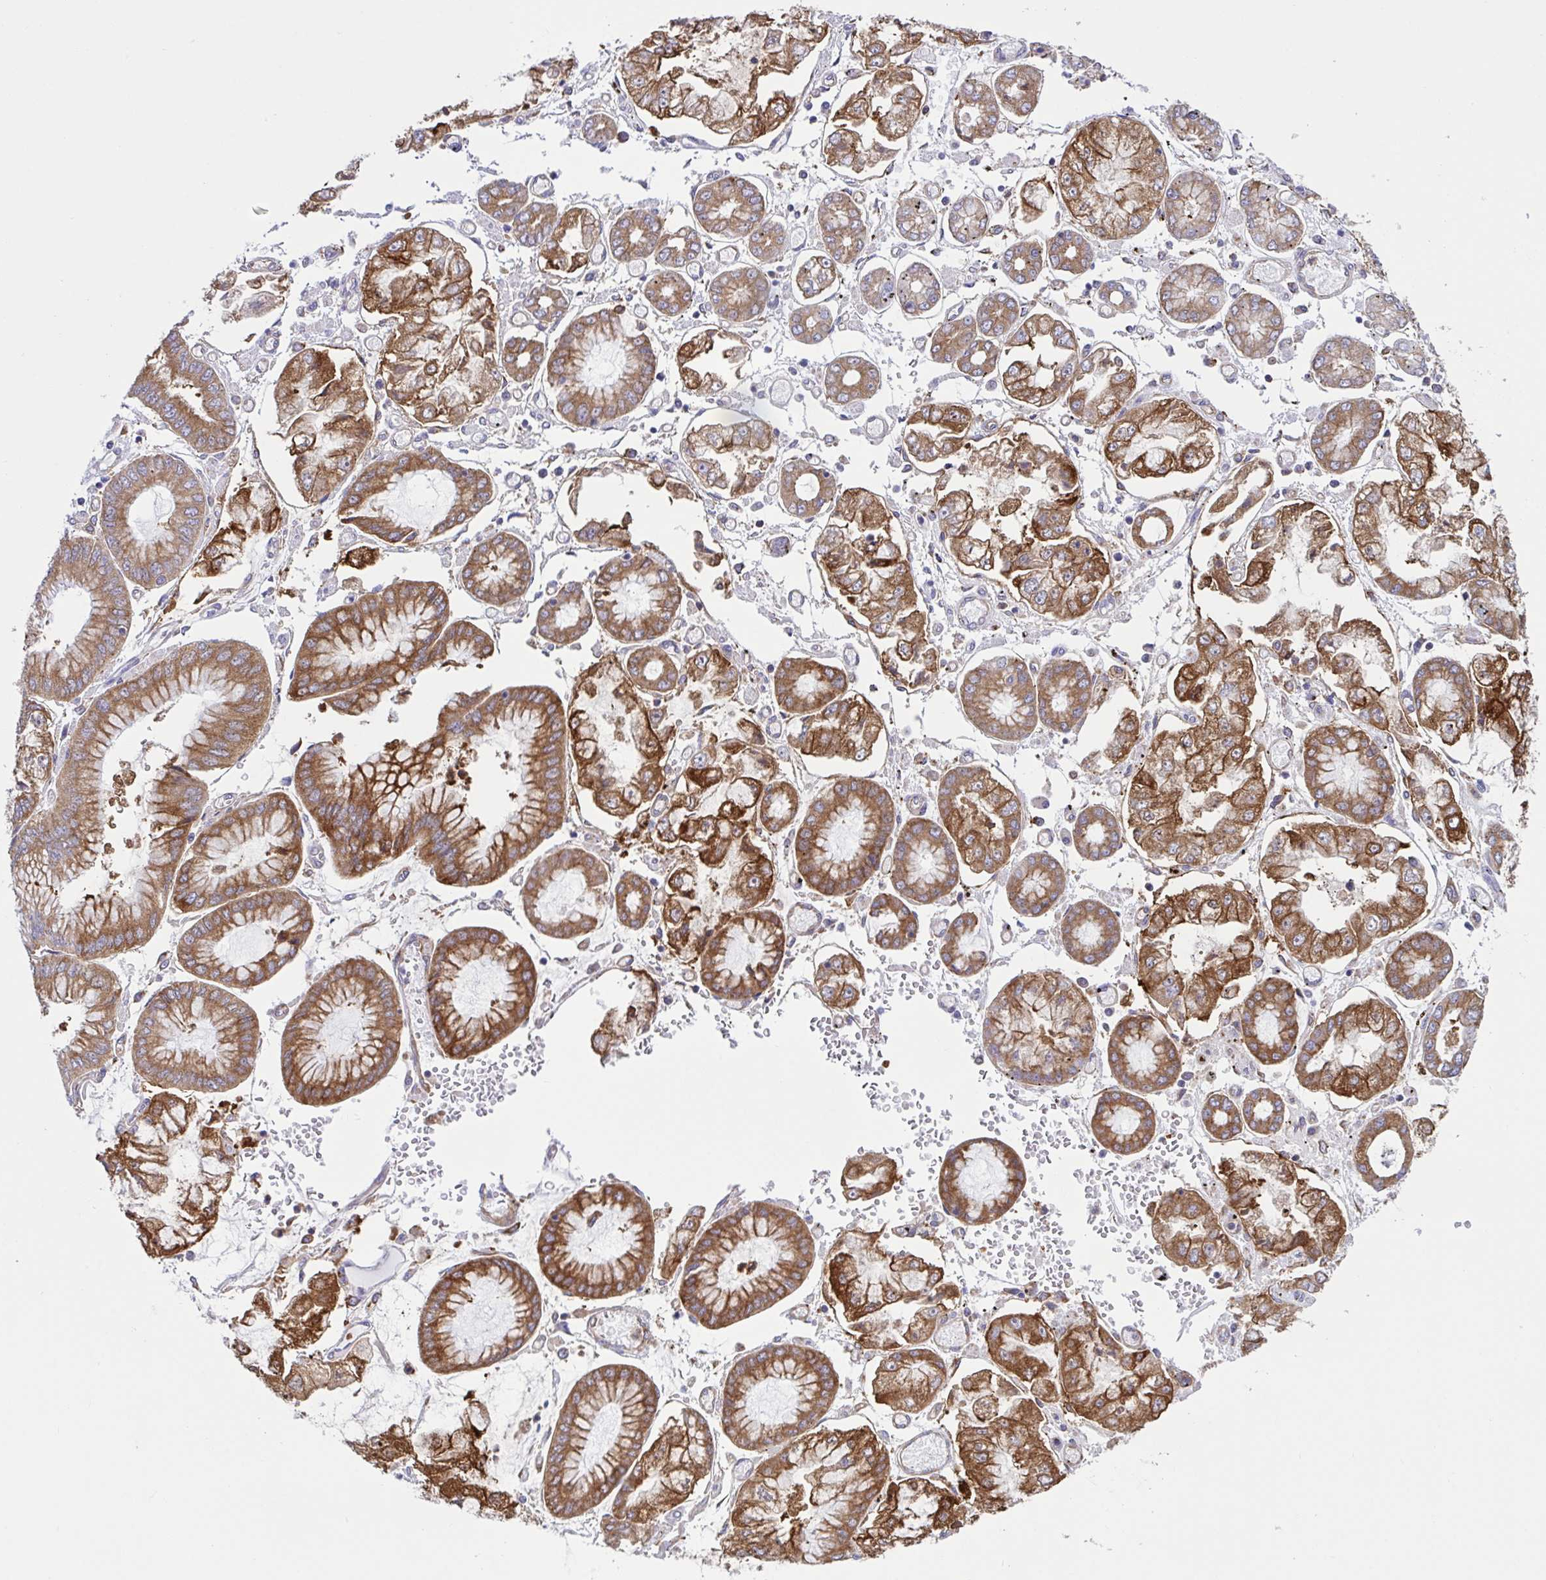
{"staining": {"intensity": "strong", "quantity": ">75%", "location": "cytoplasmic/membranous"}, "tissue": "stomach cancer", "cell_type": "Tumor cells", "image_type": "cancer", "snomed": [{"axis": "morphology", "description": "Adenocarcinoma, NOS"}, {"axis": "topography", "description": "Stomach"}], "caption": "The immunohistochemical stain labels strong cytoplasmic/membranous staining in tumor cells of adenocarcinoma (stomach) tissue. Immunohistochemistry stains the protein in brown and the nuclei are stained blue.", "gene": "OR51M1", "patient": {"sex": "male", "age": 76}}